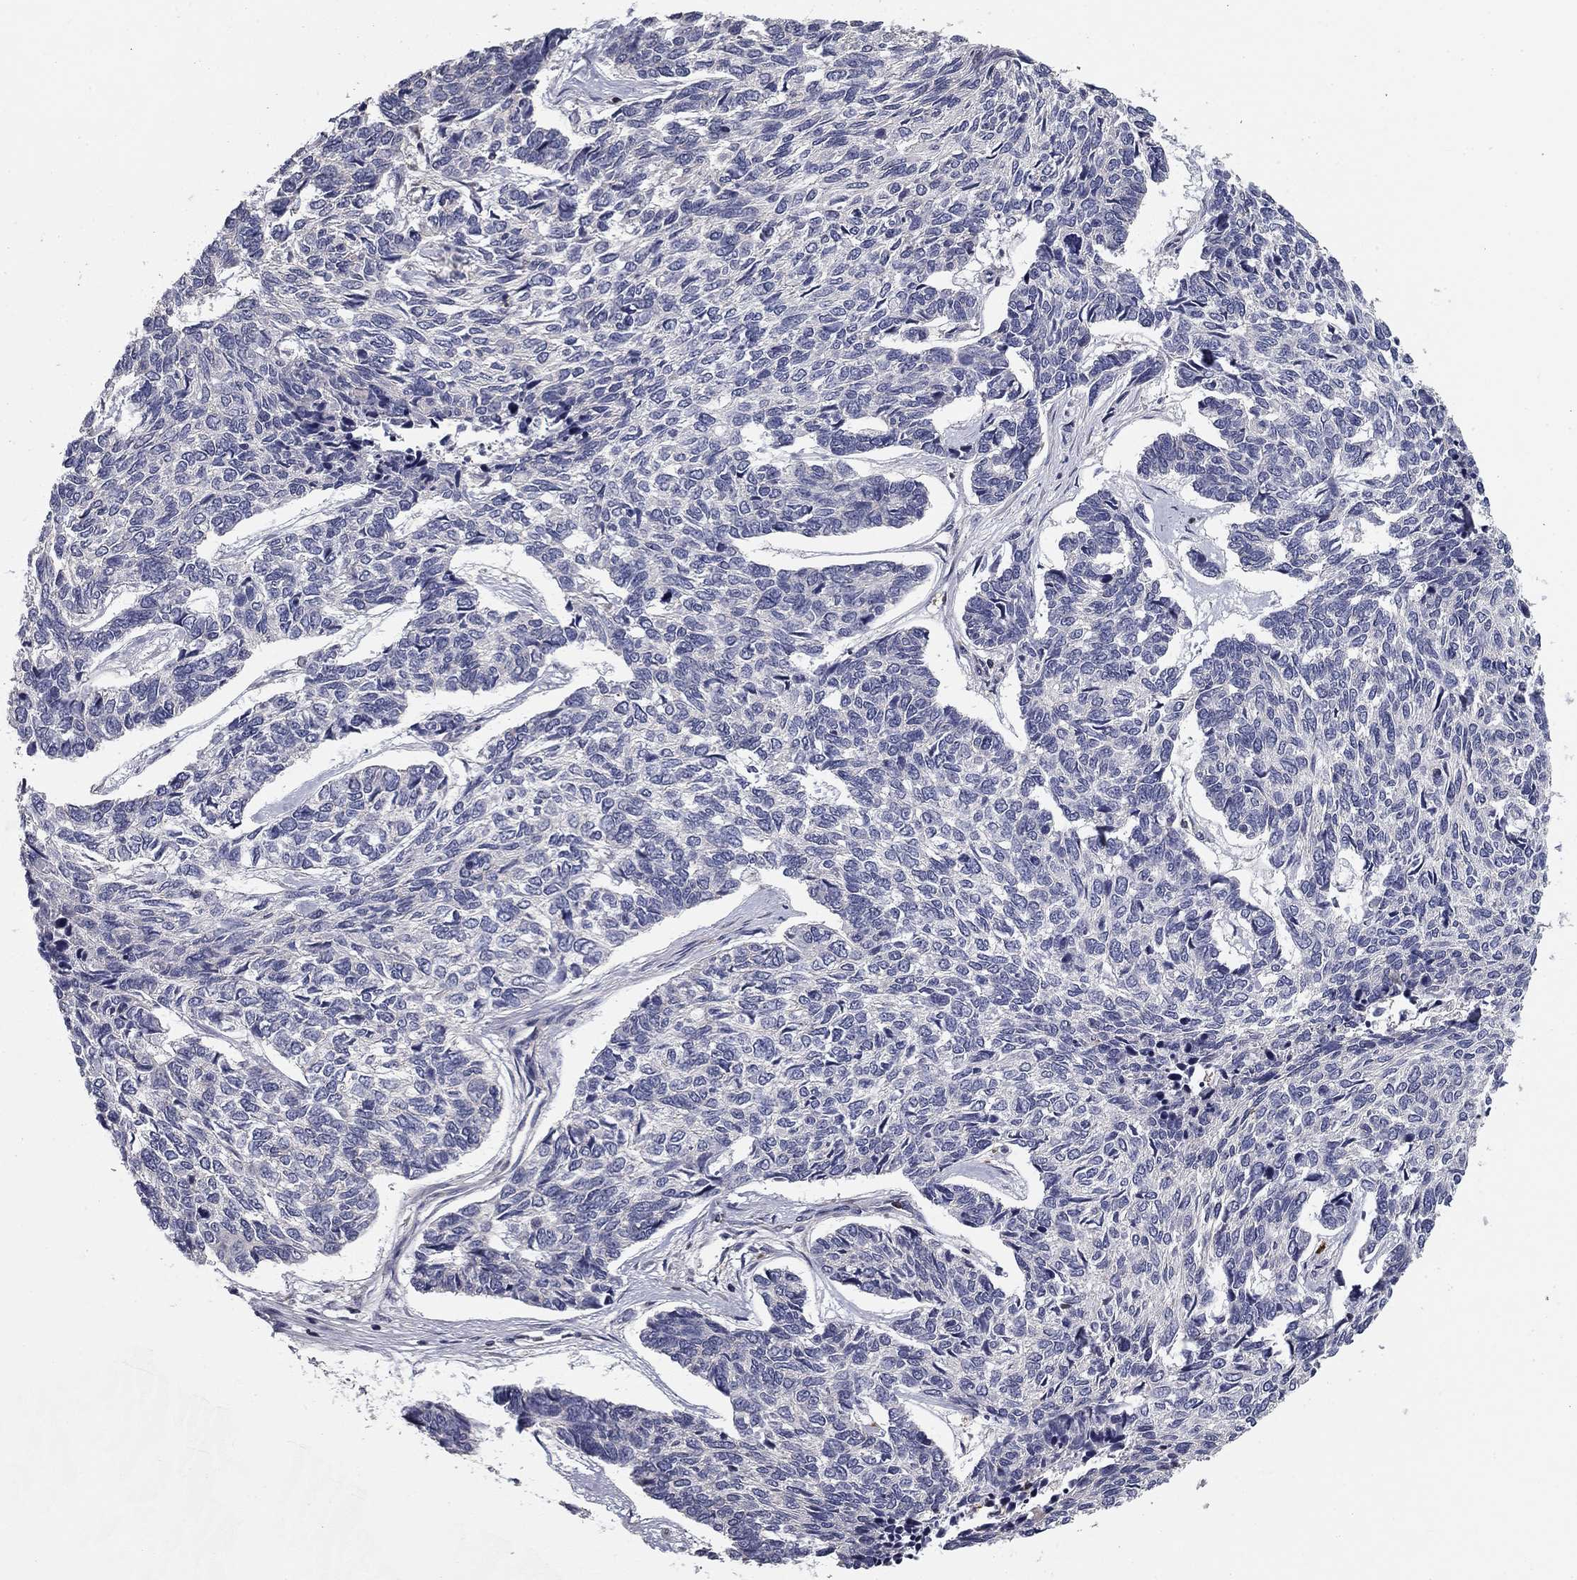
{"staining": {"intensity": "negative", "quantity": "none", "location": "none"}, "tissue": "skin cancer", "cell_type": "Tumor cells", "image_type": "cancer", "snomed": [{"axis": "morphology", "description": "Basal cell carcinoma"}, {"axis": "topography", "description": "Skin"}], "caption": "This is an immunohistochemistry (IHC) image of skin cancer (basal cell carcinoma). There is no expression in tumor cells.", "gene": "PLCB2", "patient": {"sex": "female", "age": 65}}